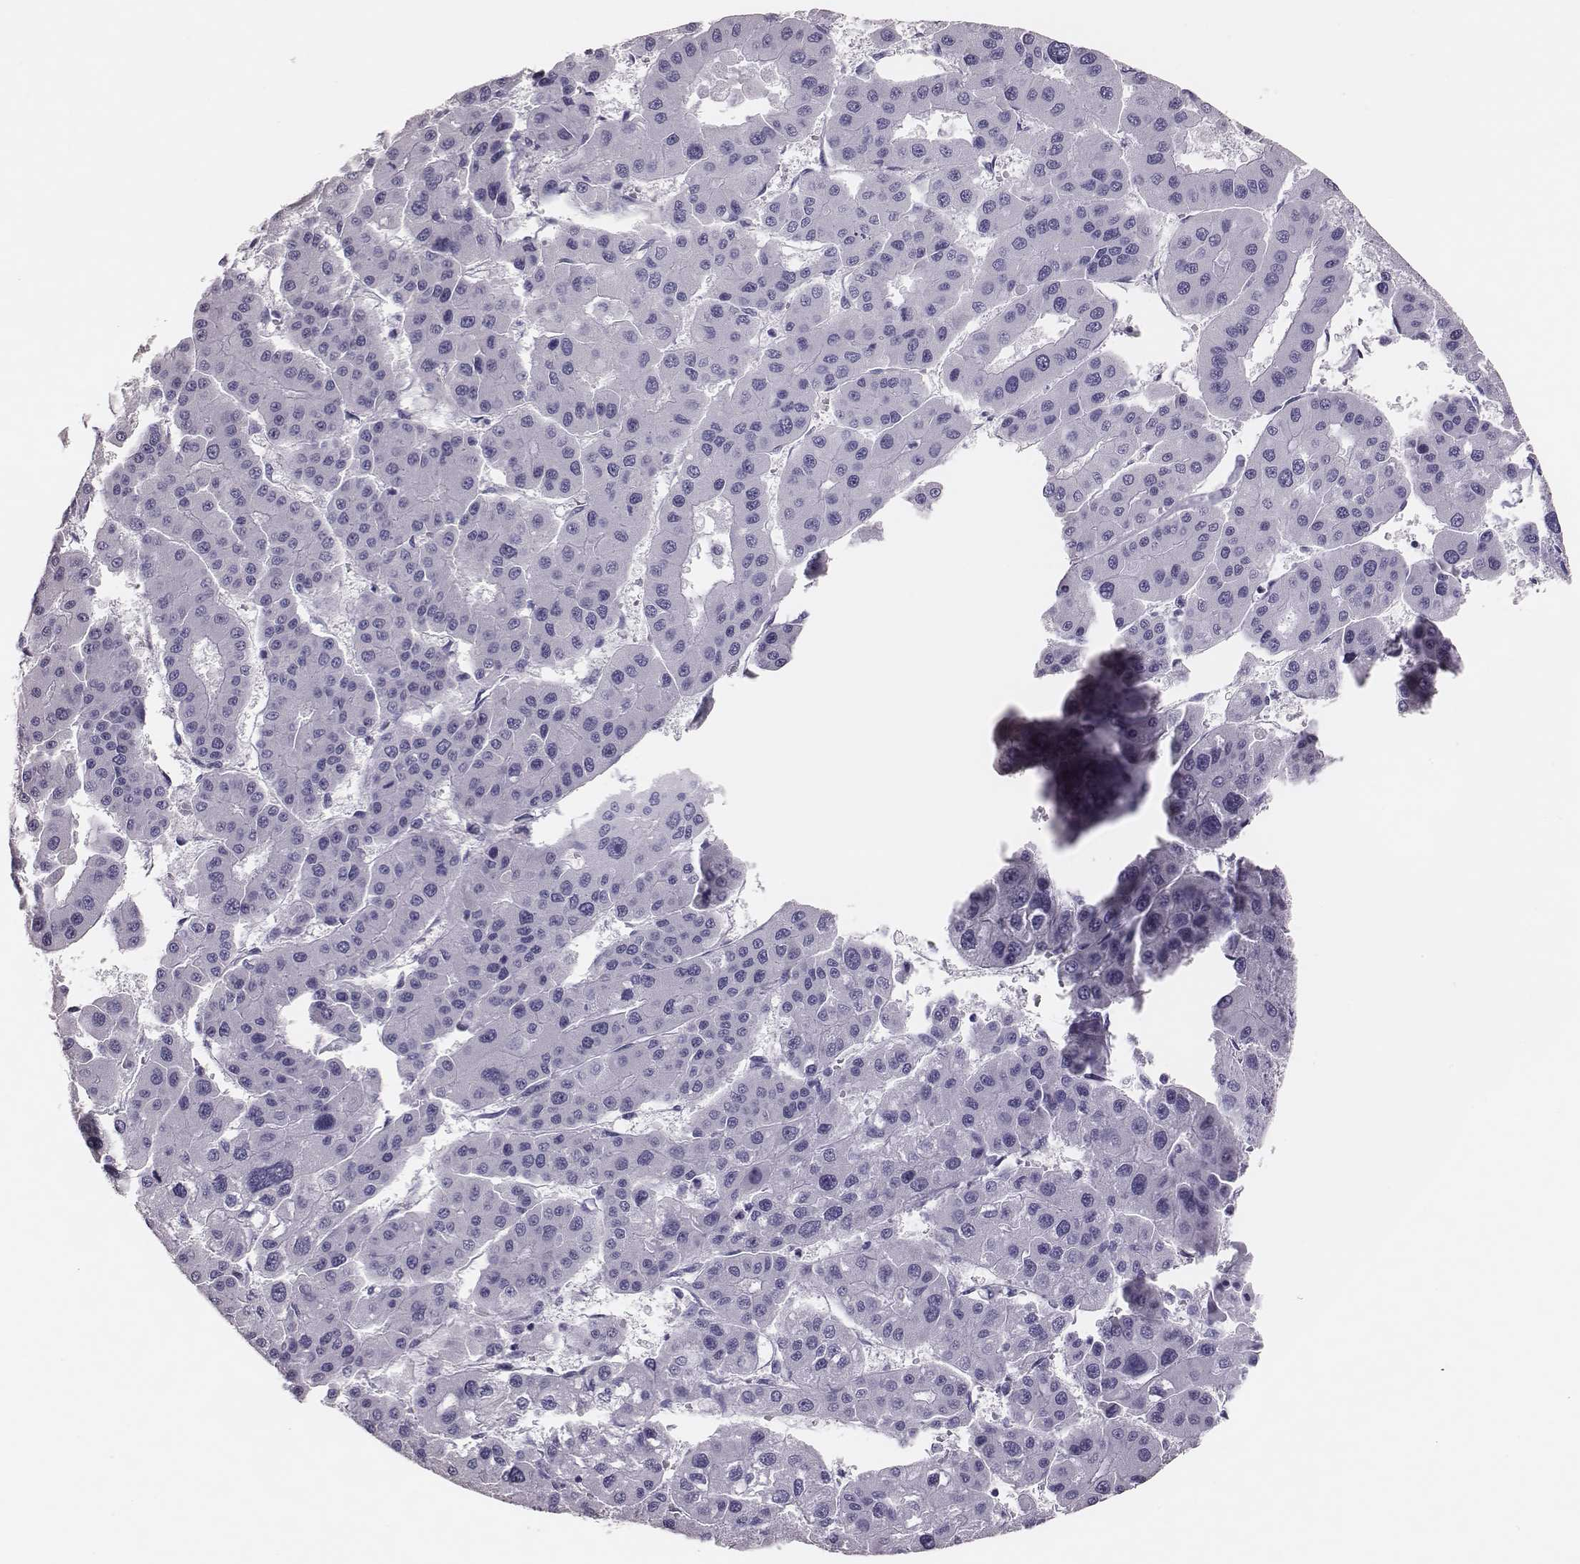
{"staining": {"intensity": "negative", "quantity": "none", "location": "none"}, "tissue": "liver cancer", "cell_type": "Tumor cells", "image_type": "cancer", "snomed": [{"axis": "morphology", "description": "Carcinoma, Hepatocellular, NOS"}, {"axis": "topography", "description": "Liver"}], "caption": "A histopathology image of liver cancer (hepatocellular carcinoma) stained for a protein demonstrates no brown staining in tumor cells. (DAB (3,3'-diaminobenzidine) immunohistochemistry (IHC) with hematoxylin counter stain).", "gene": "H1-6", "patient": {"sex": "male", "age": 73}}